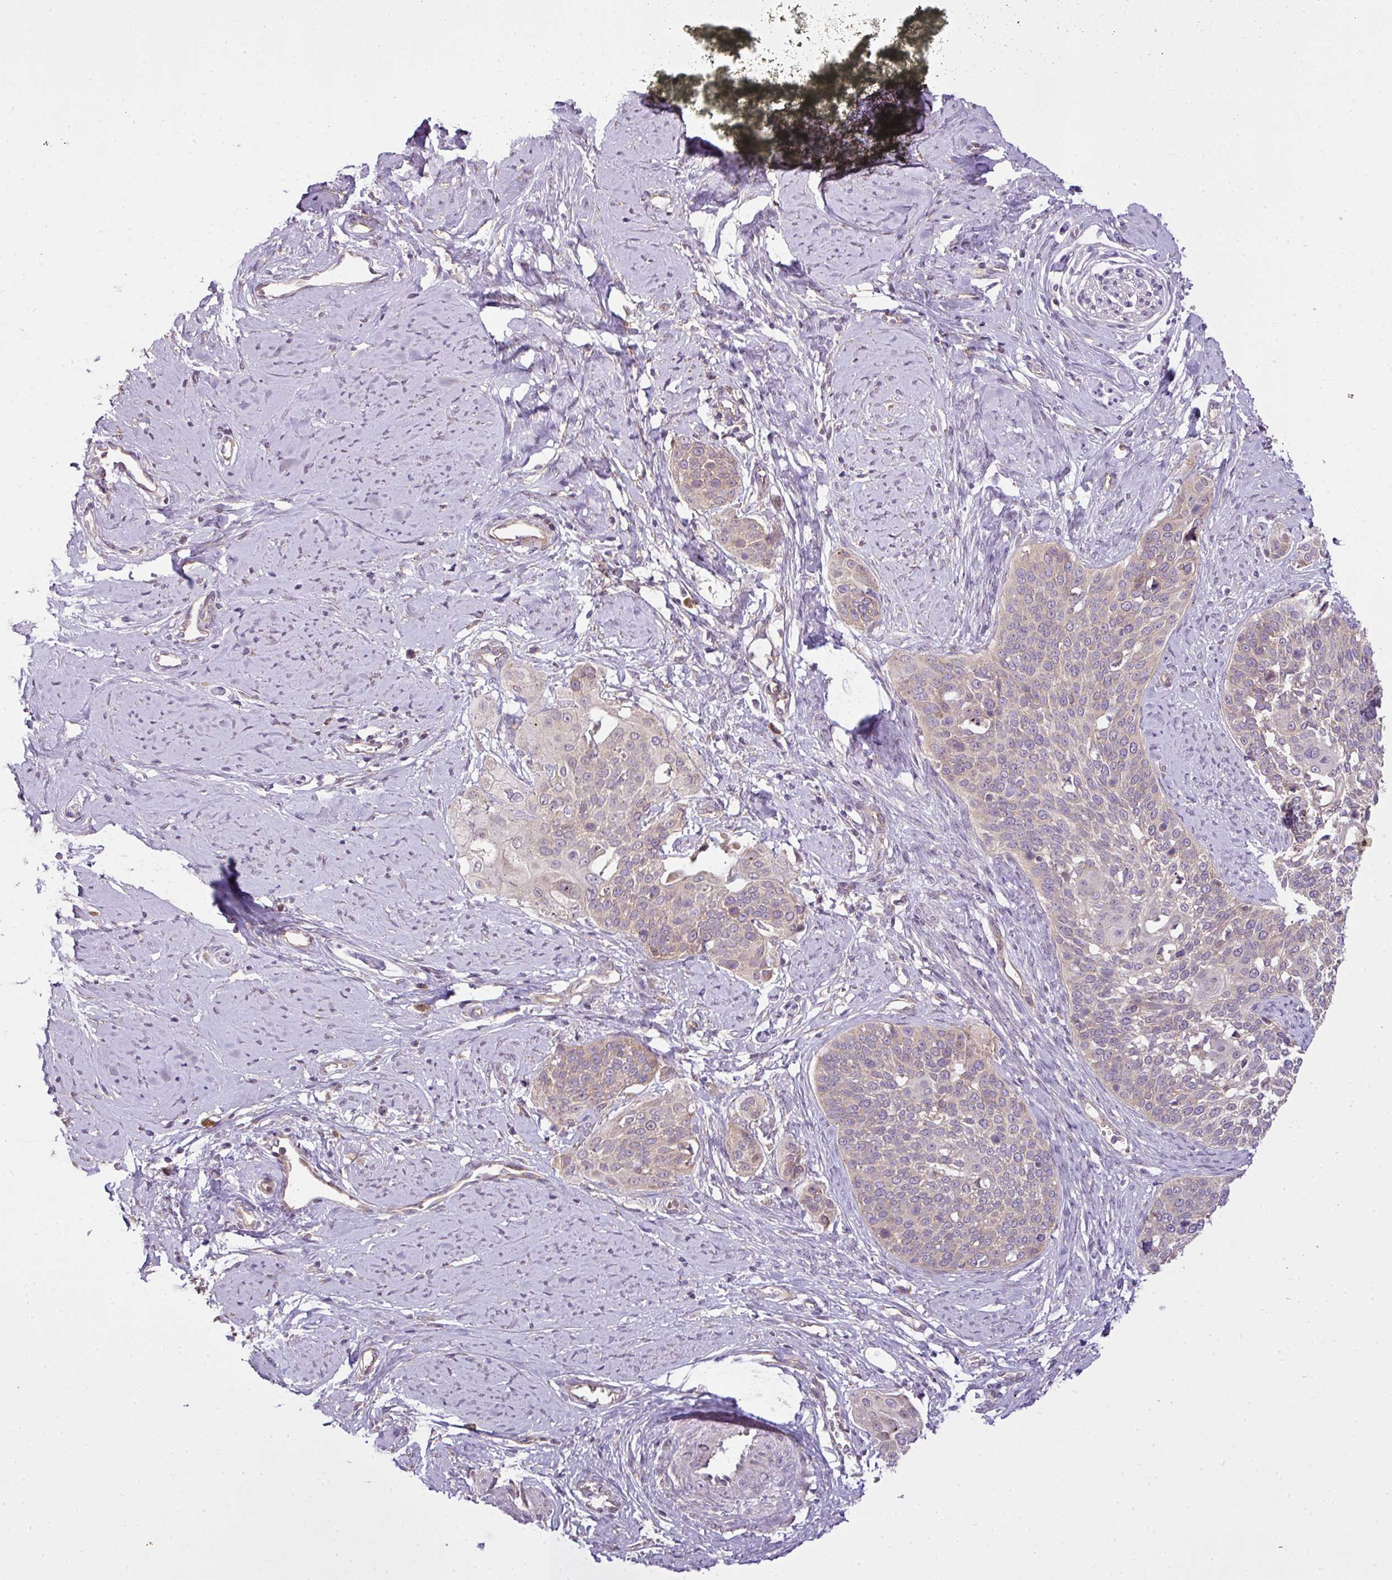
{"staining": {"intensity": "negative", "quantity": "none", "location": "none"}, "tissue": "cervical cancer", "cell_type": "Tumor cells", "image_type": "cancer", "snomed": [{"axis": "morphology", "description": "Squamous cell carcinoma, NOS"}, {"axis": "topography", "description": "Cervix"}], "caption": "Tumor cells show no significant protein staining in cervical squamous cell carcinoma.", "gene": "COX18", "patient": {"sex": "female", "age": 44}}